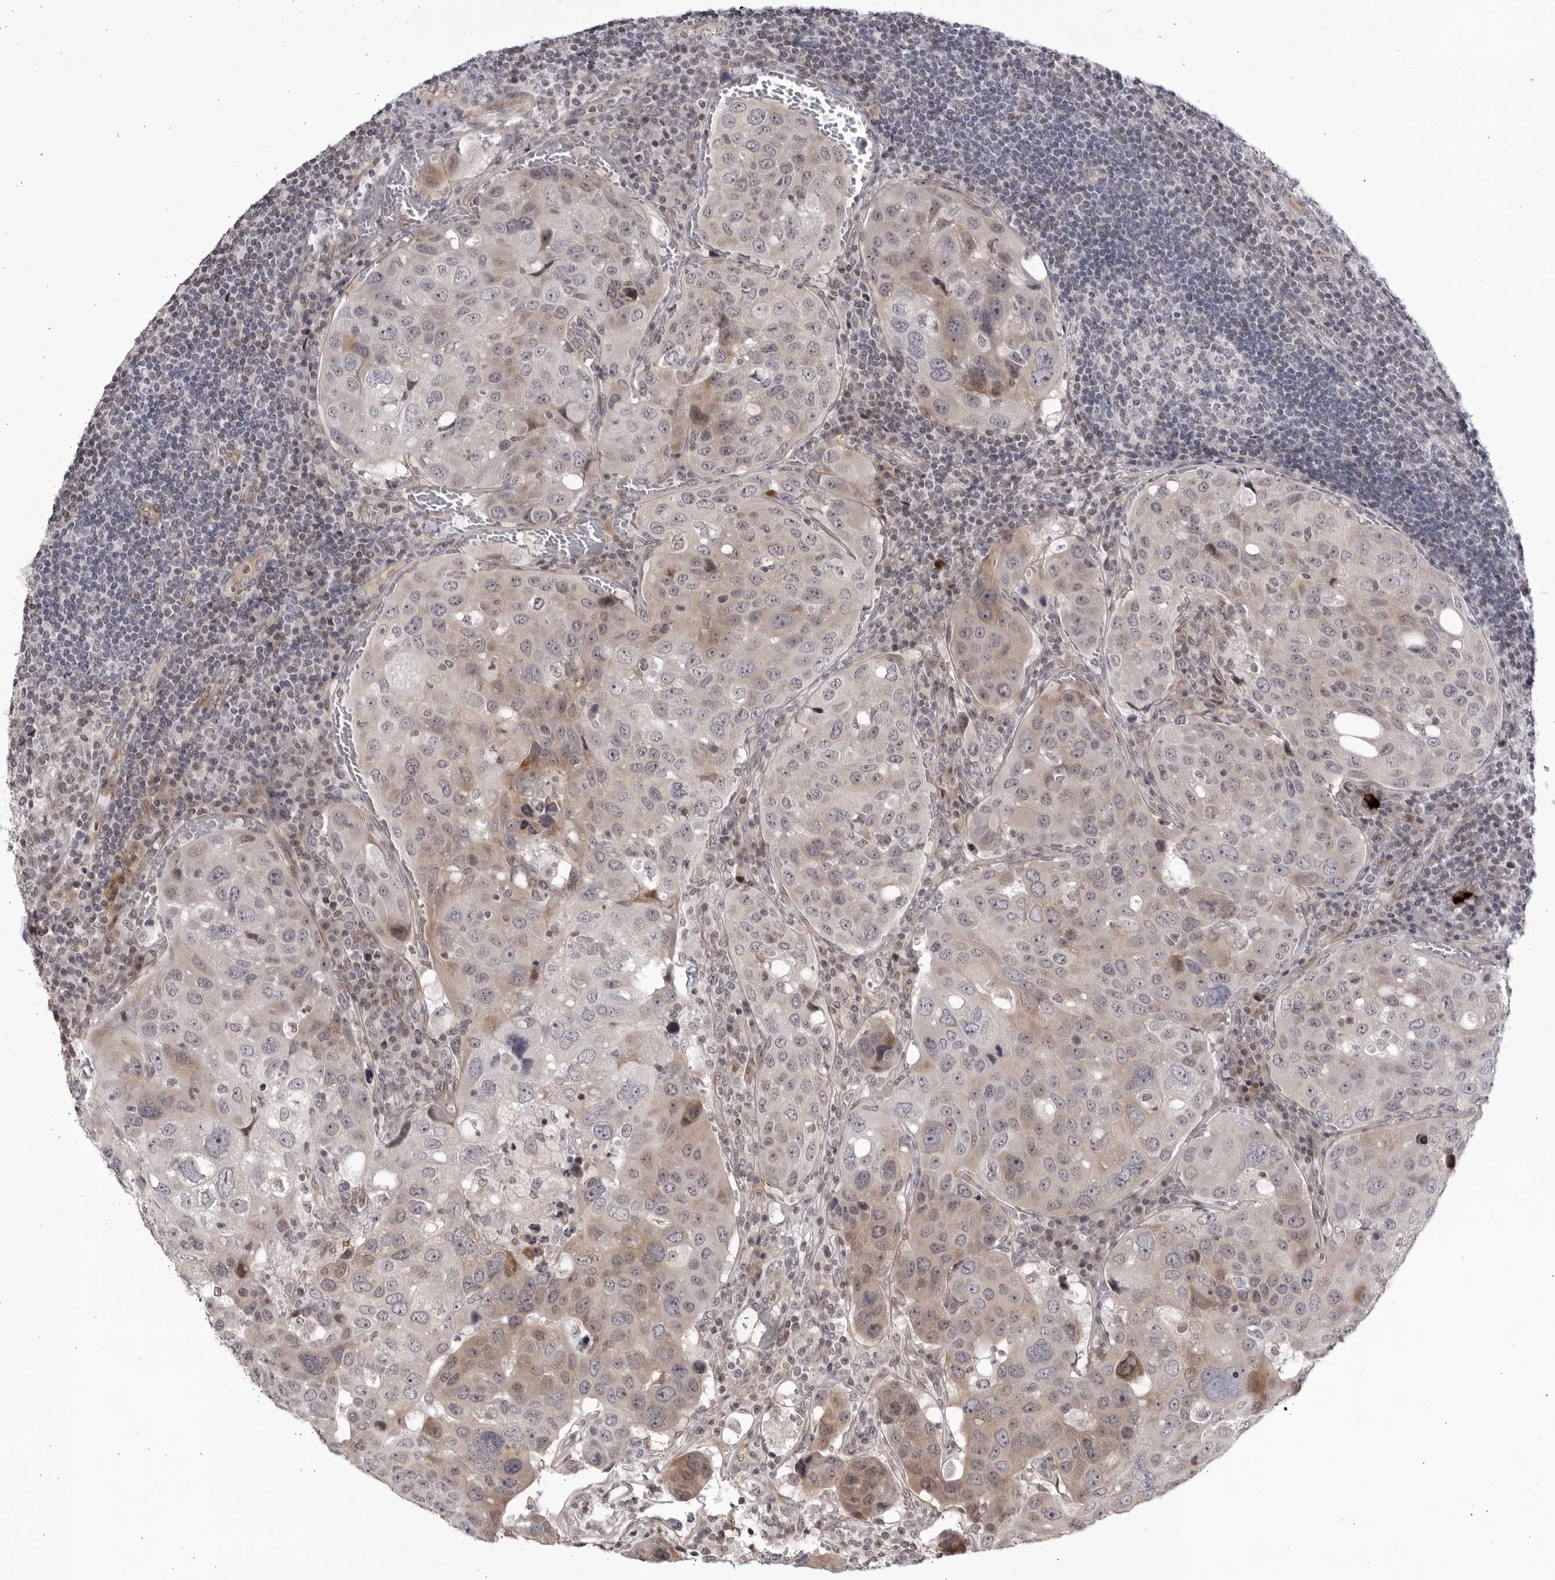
{"staining": {"intensity": "weak", "quantity": "25%-75%", "location": "cytoplasmic/membranous"}, "tissue": "urothelial cancer", "cell_type": "Tumor cells", "image_type": "cancer", "snomed": [{"axis": "morphology", "description": "Urothelial carcinoma, High grade"}, {"axis": "topography", "description": "Lymph node"}, {"axis": "topography", "description": "Urinary bladder"}], "caption": "Human high-grade urothelial carcinoma stained with a protein marker exhibits weak staining in tumor cells.", "gene": "CNBD1", "patient": {"sex": "male", "age": 51}}